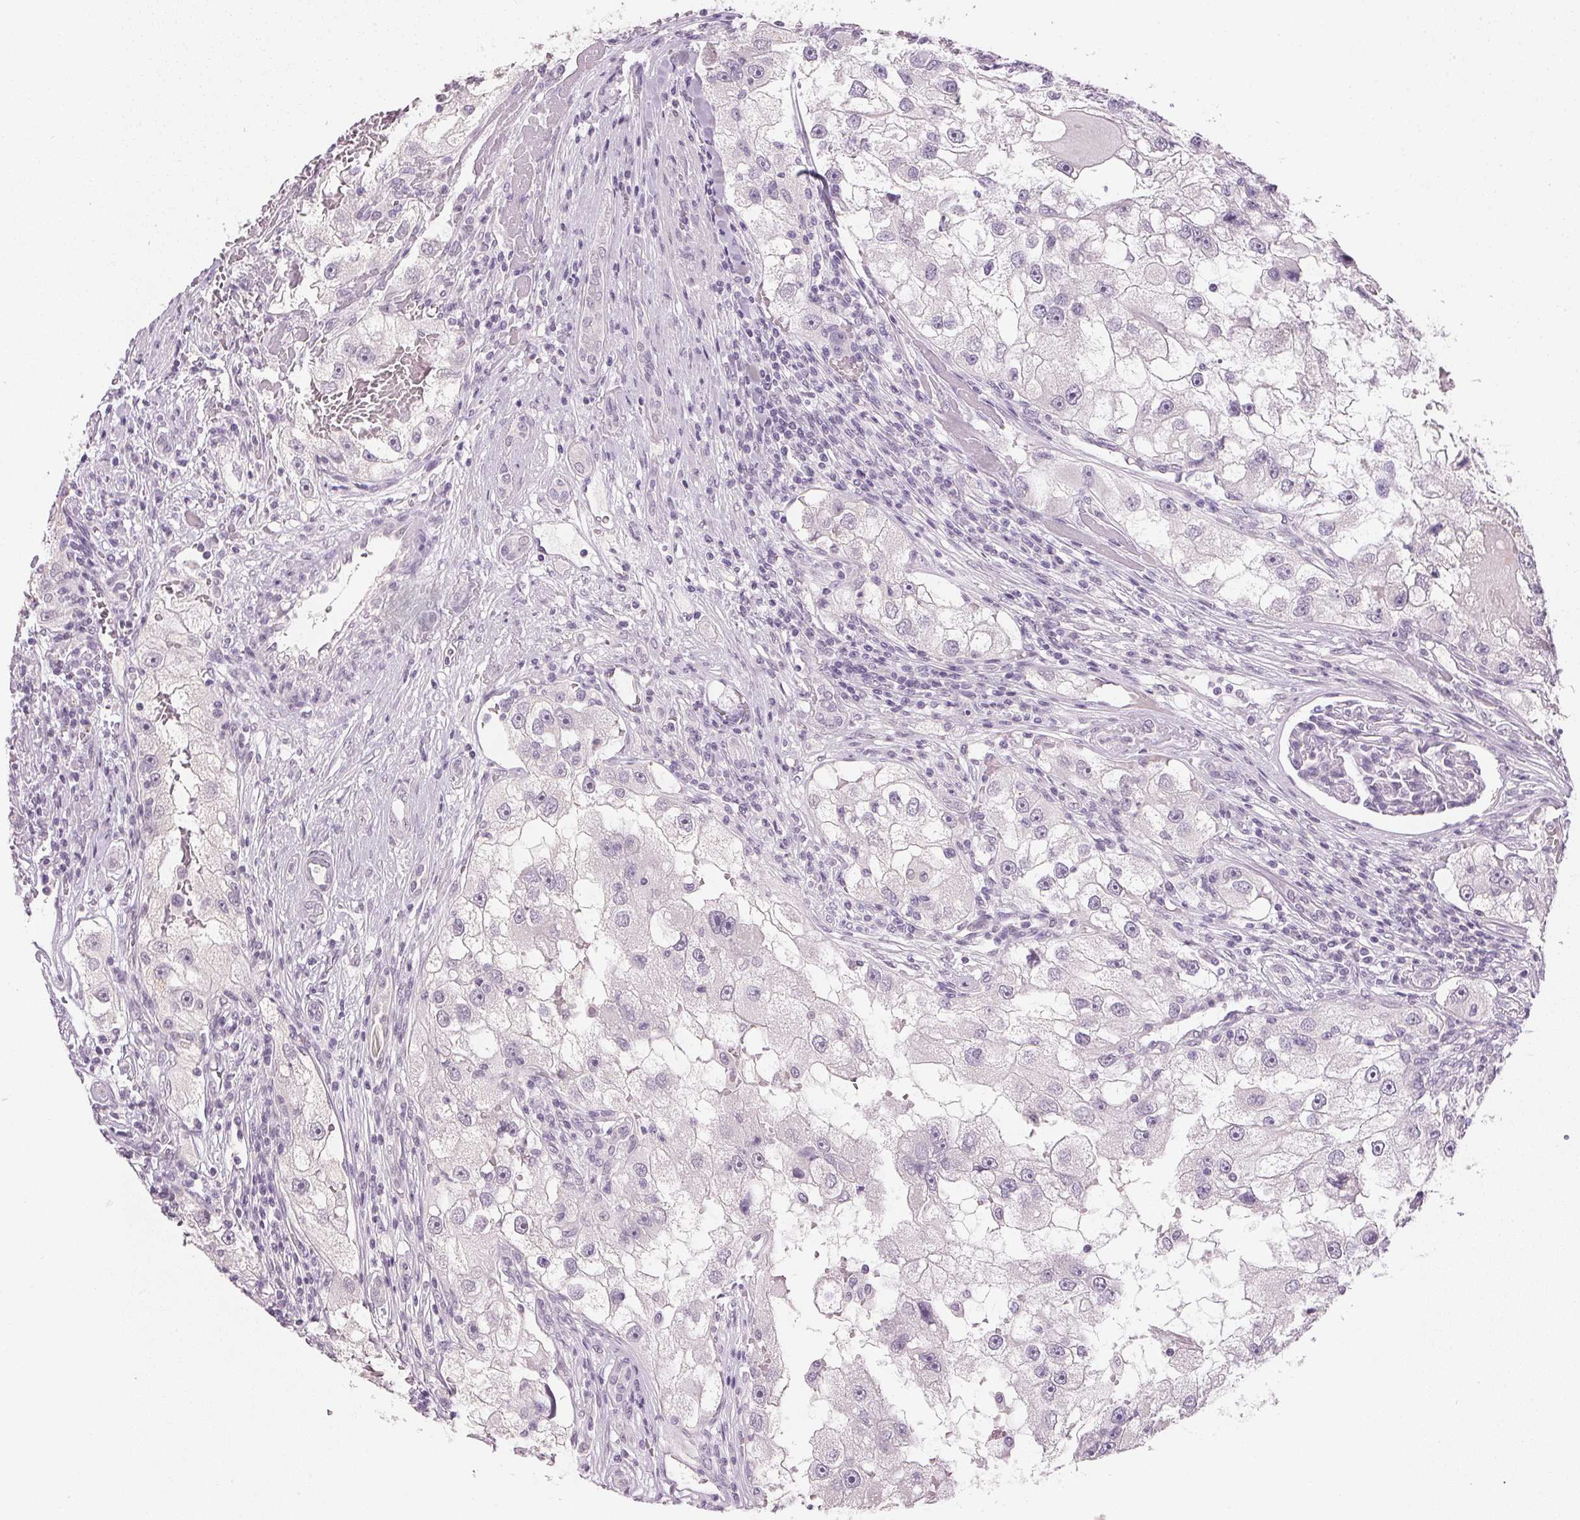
{"staining": {"intensity": "negative", "quantity": "none", "location": "none"}, "tissue": "renal cancer", "cell_type": "Tumor cells", "image_type": "cancer", "snomed": [{"axis": "morphology", "description": "Adenocarcinoma, NOS"}, {"axis": "topography", "description": "Kidney"}], "caption": "Immunohistochemistry (IHC) histopathology image of adenocarcinoma (renal) stained for a protein (brown), which reveals no positivity in tumor cells.", "gene": "IGFBP1", "patient": {"sex": "male", "age": 63}}